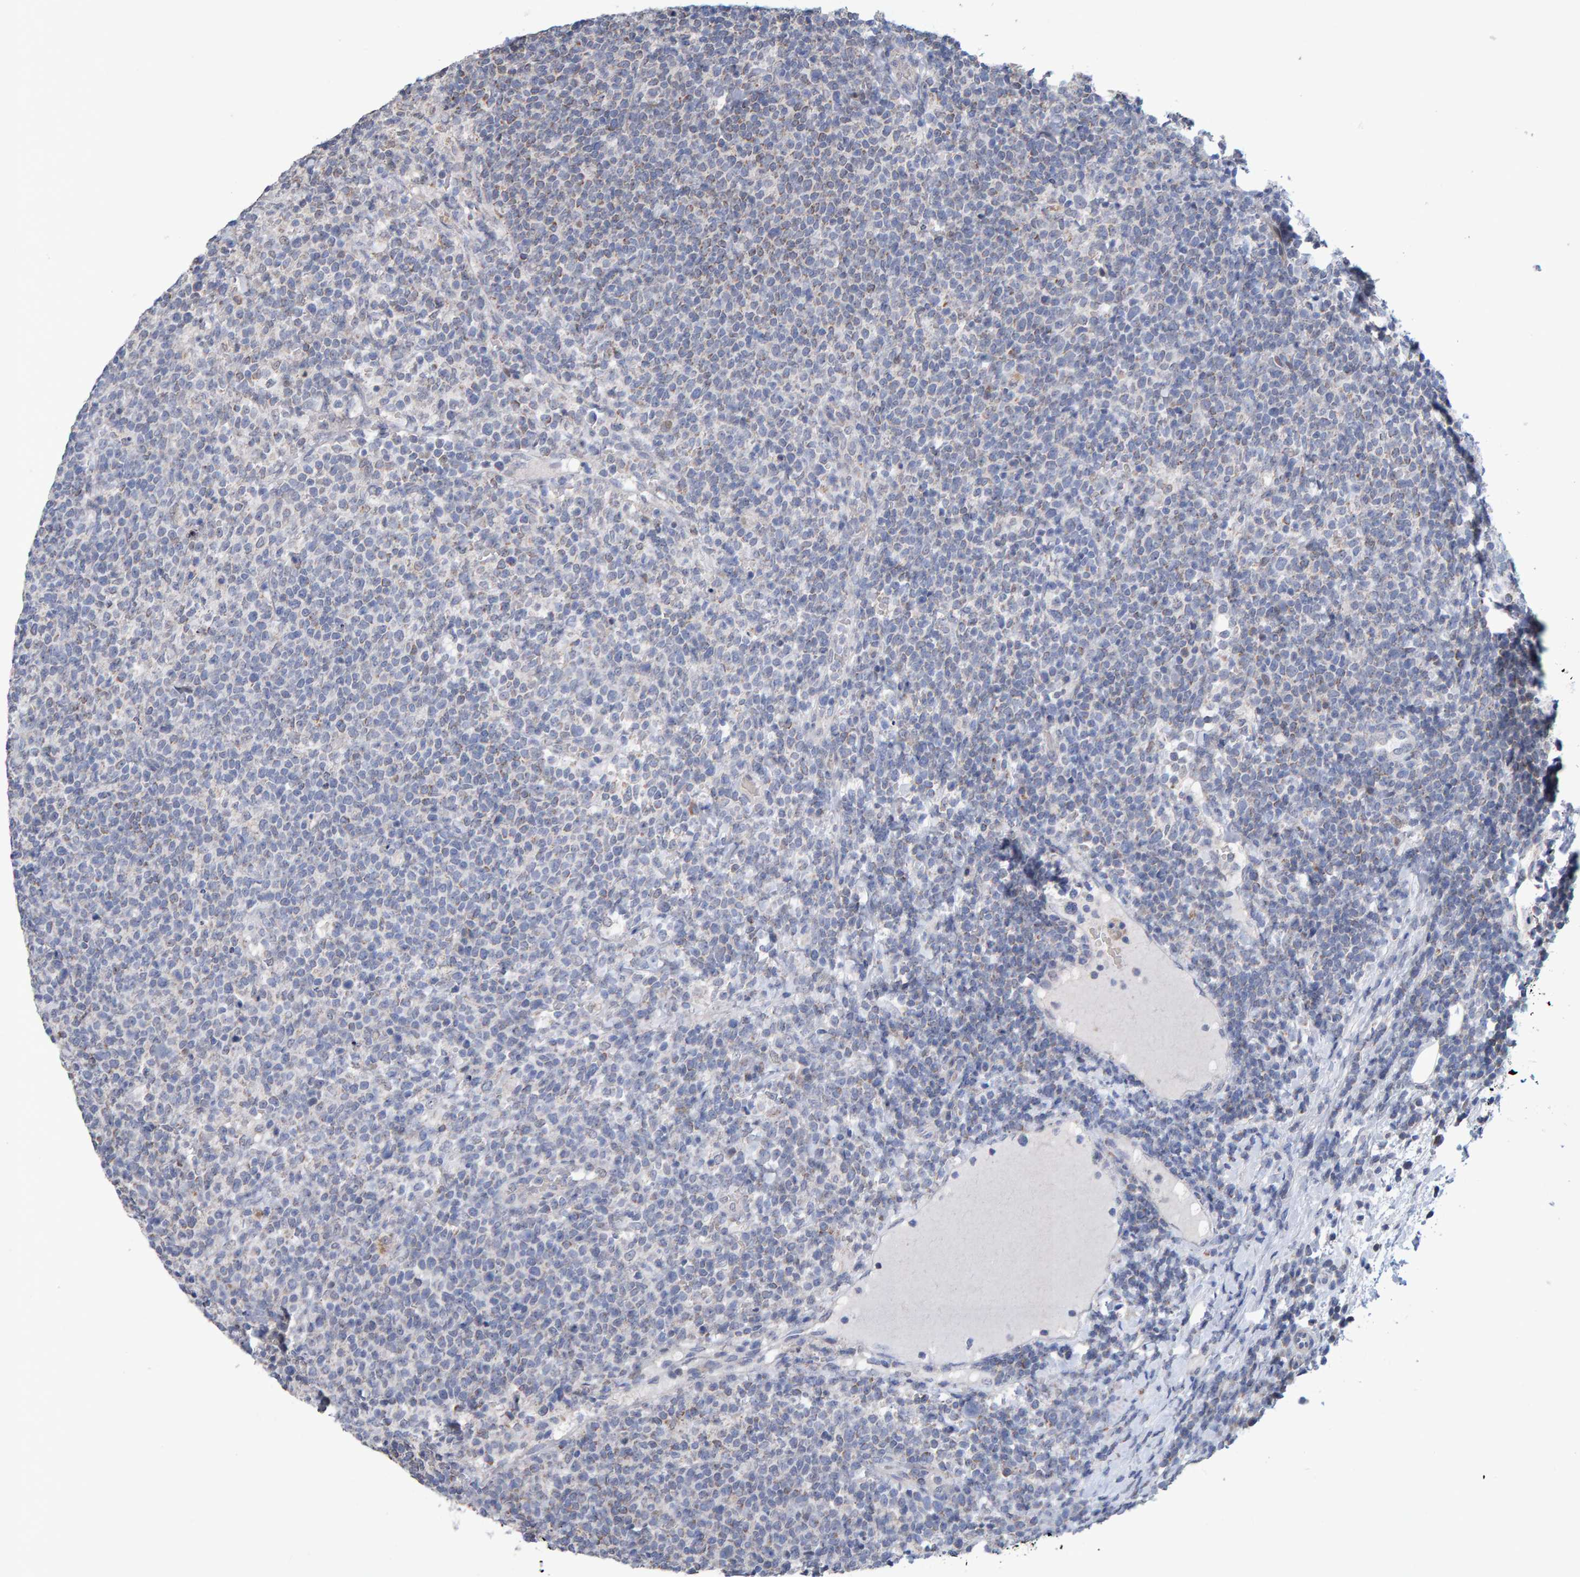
{"staining": {"intensity": "weak", "quantity": "<25%", "location": "cytoplasmic/membranous"}, "tissue": "lymphoma", "cell_type": "Tumor cells", "image_type": "cancer", "snomed": [{"axis": "morphology", "description": "Malignant lymphoma, non-Hodgkin's type, High grade"}, {"axis": "topography", "description": "Lymph node"}], "caption": "This is an immunohistochemistry micrograph of lymphoma. There is no expression in tumor cells.", "gene": "USP43", "patient": {"sex": "male", "age": 61}}